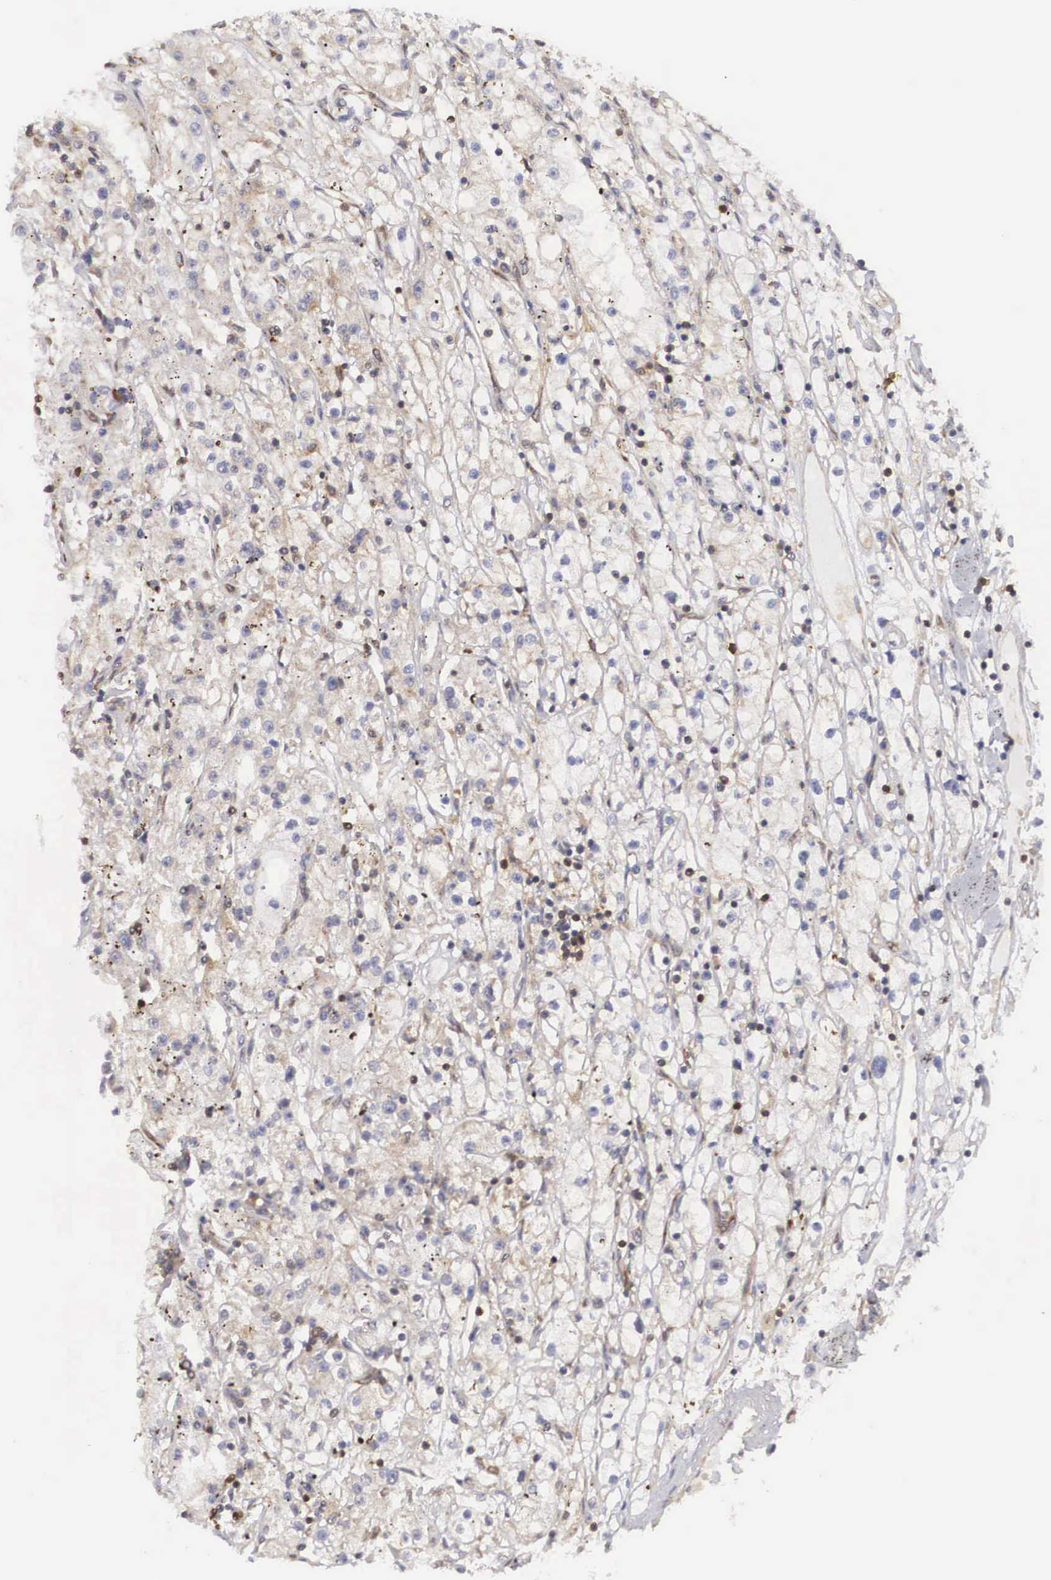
{"staining": {"intensity": "negative", "quantity": "none", "location": "none"}, "tissue": "renal cancer", "cell_type": "Tumor cells", "image_type": "cancer", "snomed": [{"axis": "morphology", "description": "Adenocarcinoma, NOS"}, {"axis": "topography", "description": "Kidney"}], "caption": "Image shows no significant protein positivity in tumor cells of renal cancer (adenocarcinoma).", "gene": "ADSL", "patient": {"sex": "male", "age": 56}}